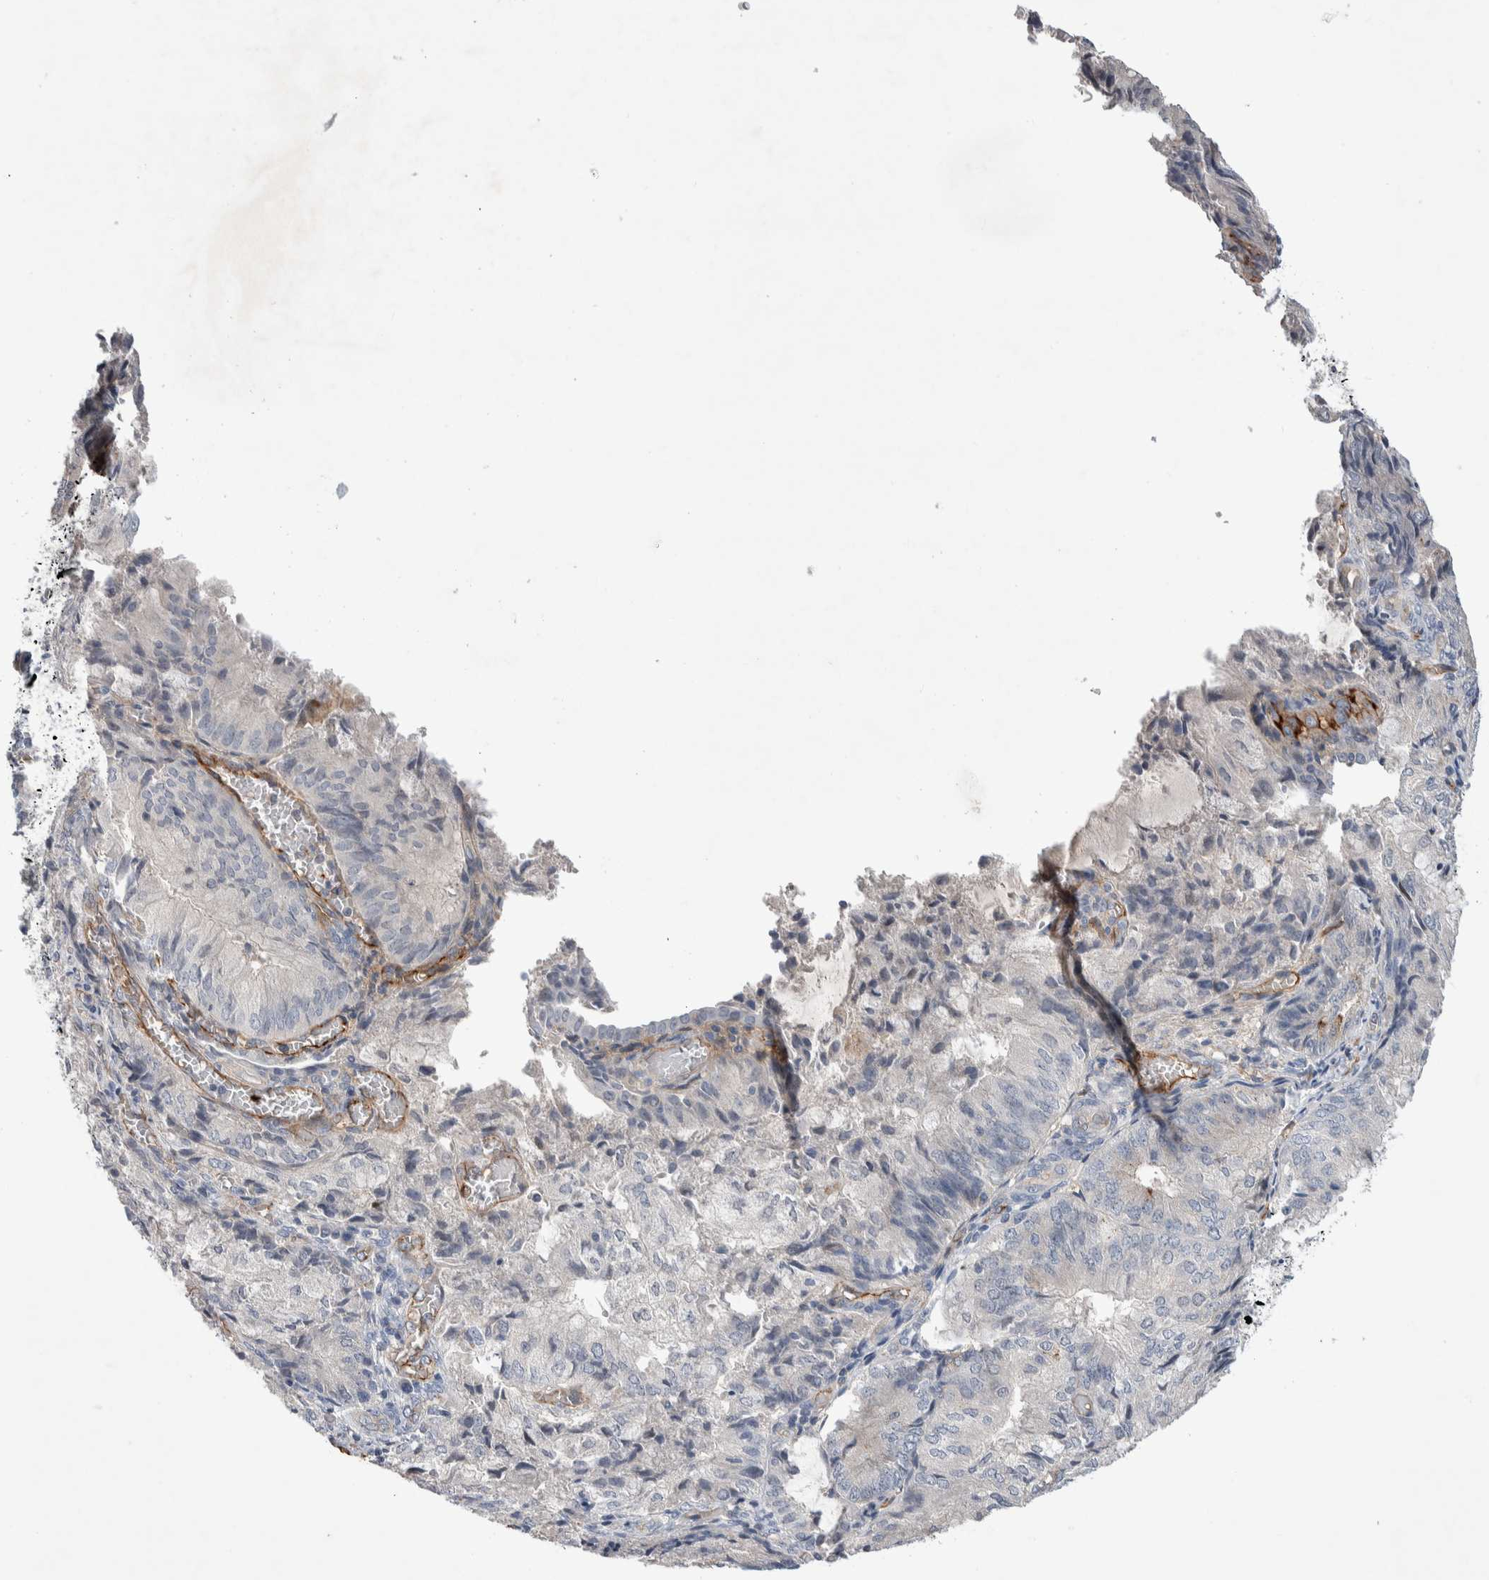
{"staining": {"intensity": "negative", "quantity": "none", "location": "none"}, "tissue": "endometrial cancer", "cell_type": "Tumor cells", "image_type": "cancer", "snomed": [{"axis": "morphology", "description": "Adenocarcinoma, NOS"}, {"axis": "topography", "description": "Endometrium"}], "caption": "Immunohistochemistry image of adenocarcinoma (endometrial) stained for a protein (brown), which exhibits no positivity in tumor cells.", "gene": "CEP131", "patient": {"sex": "female", "age": 81}}